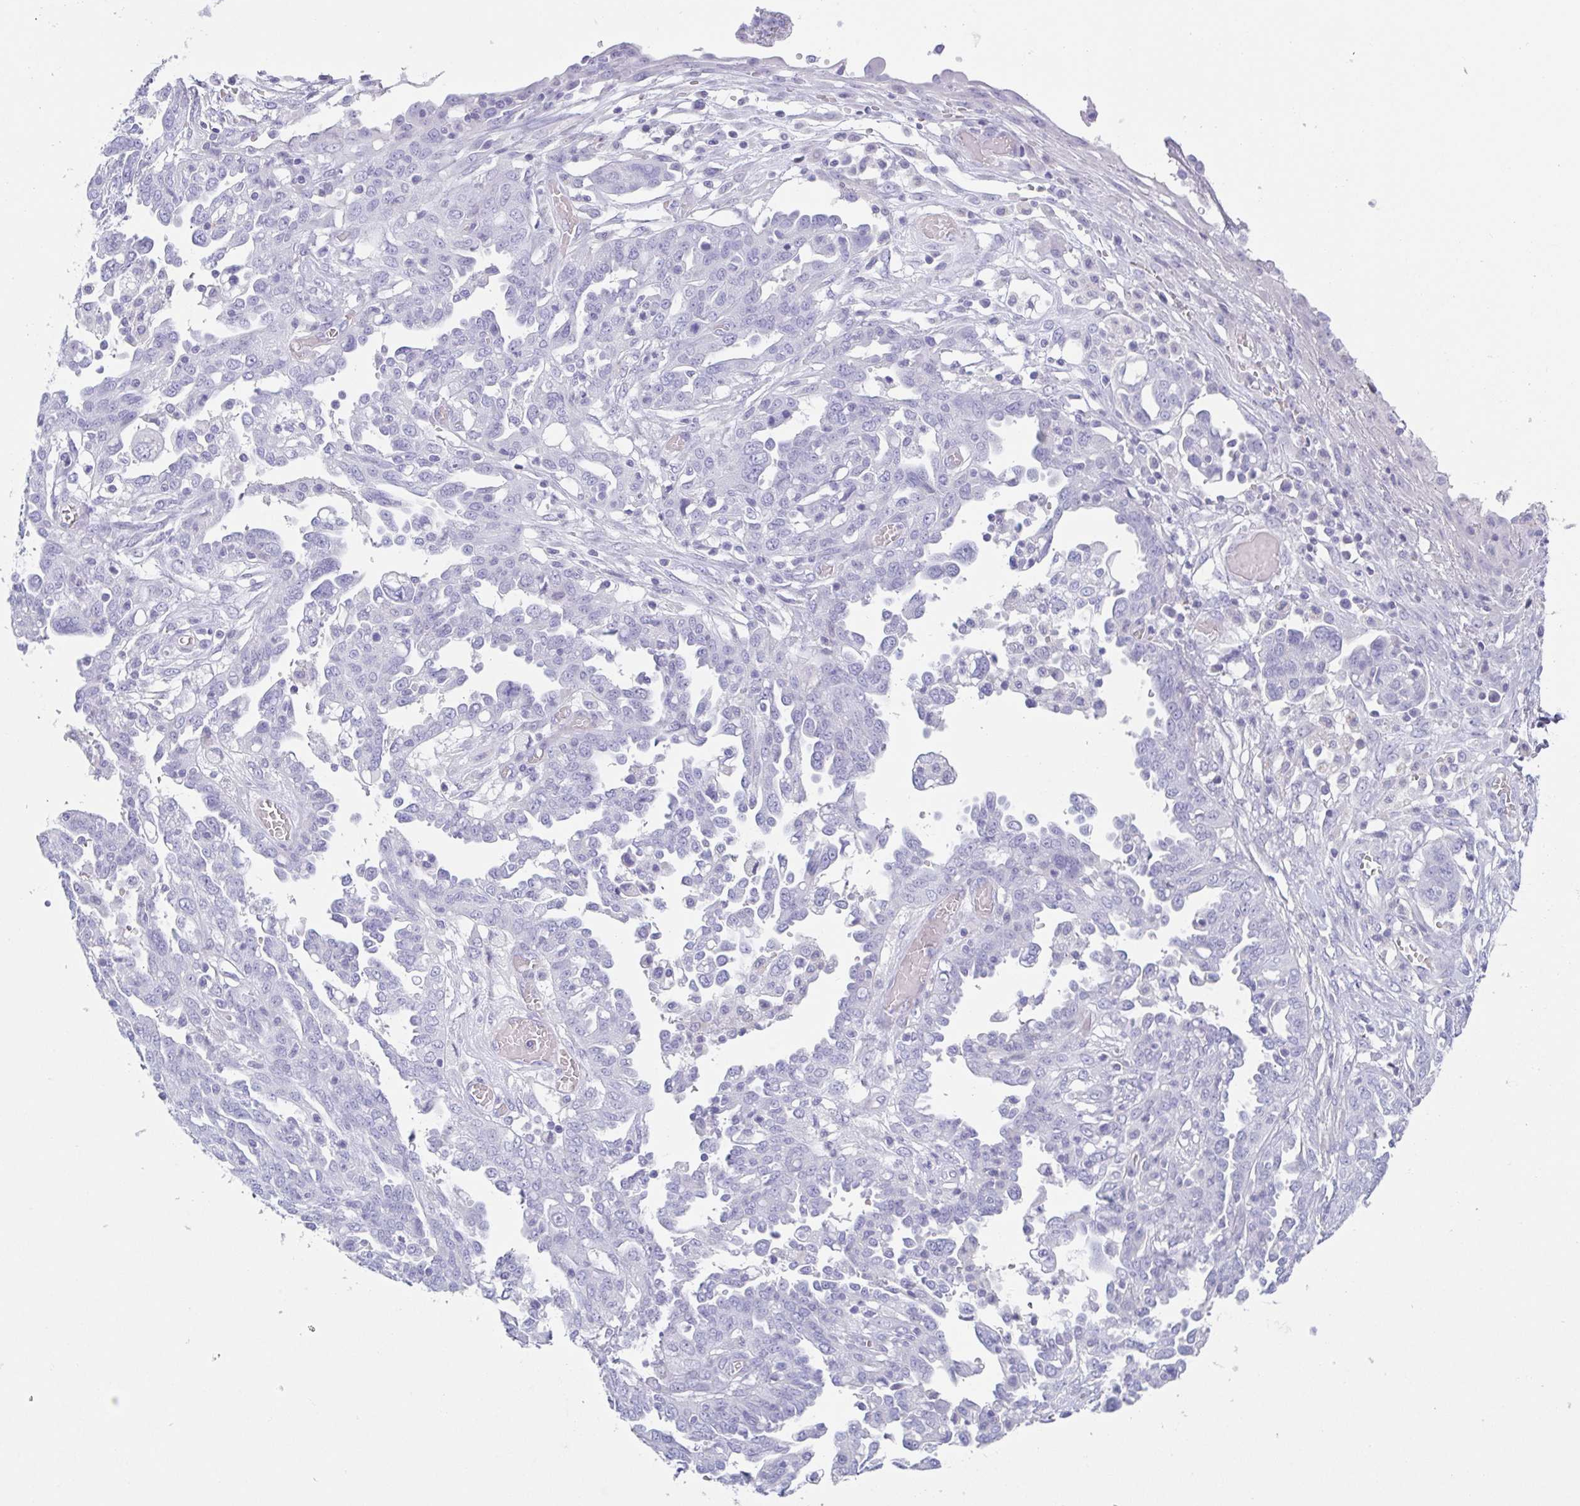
{"staining": {"intensity": "negative", "quantity": "none", "location": "none"}, "tissue": "ovarian cancer", "cell_type": "Tumor cells", "image_type": "cancer", "snomed": [{"axis": "morphology", "description": "Cystadenocarcinoma, serous, NOS"}, {"axis": "topography", "description": "Ovary"}], "caption": "Immunohistochemistry of ovarian cancer (serous cystadenocarcinoma) demonstrates no expression in tumor cells. (DAB (3,3'-diaminobenzidine) IHC, high magnification).", "gene": "TAGLN3", "patient": {"sex": "female", "age": 67}}